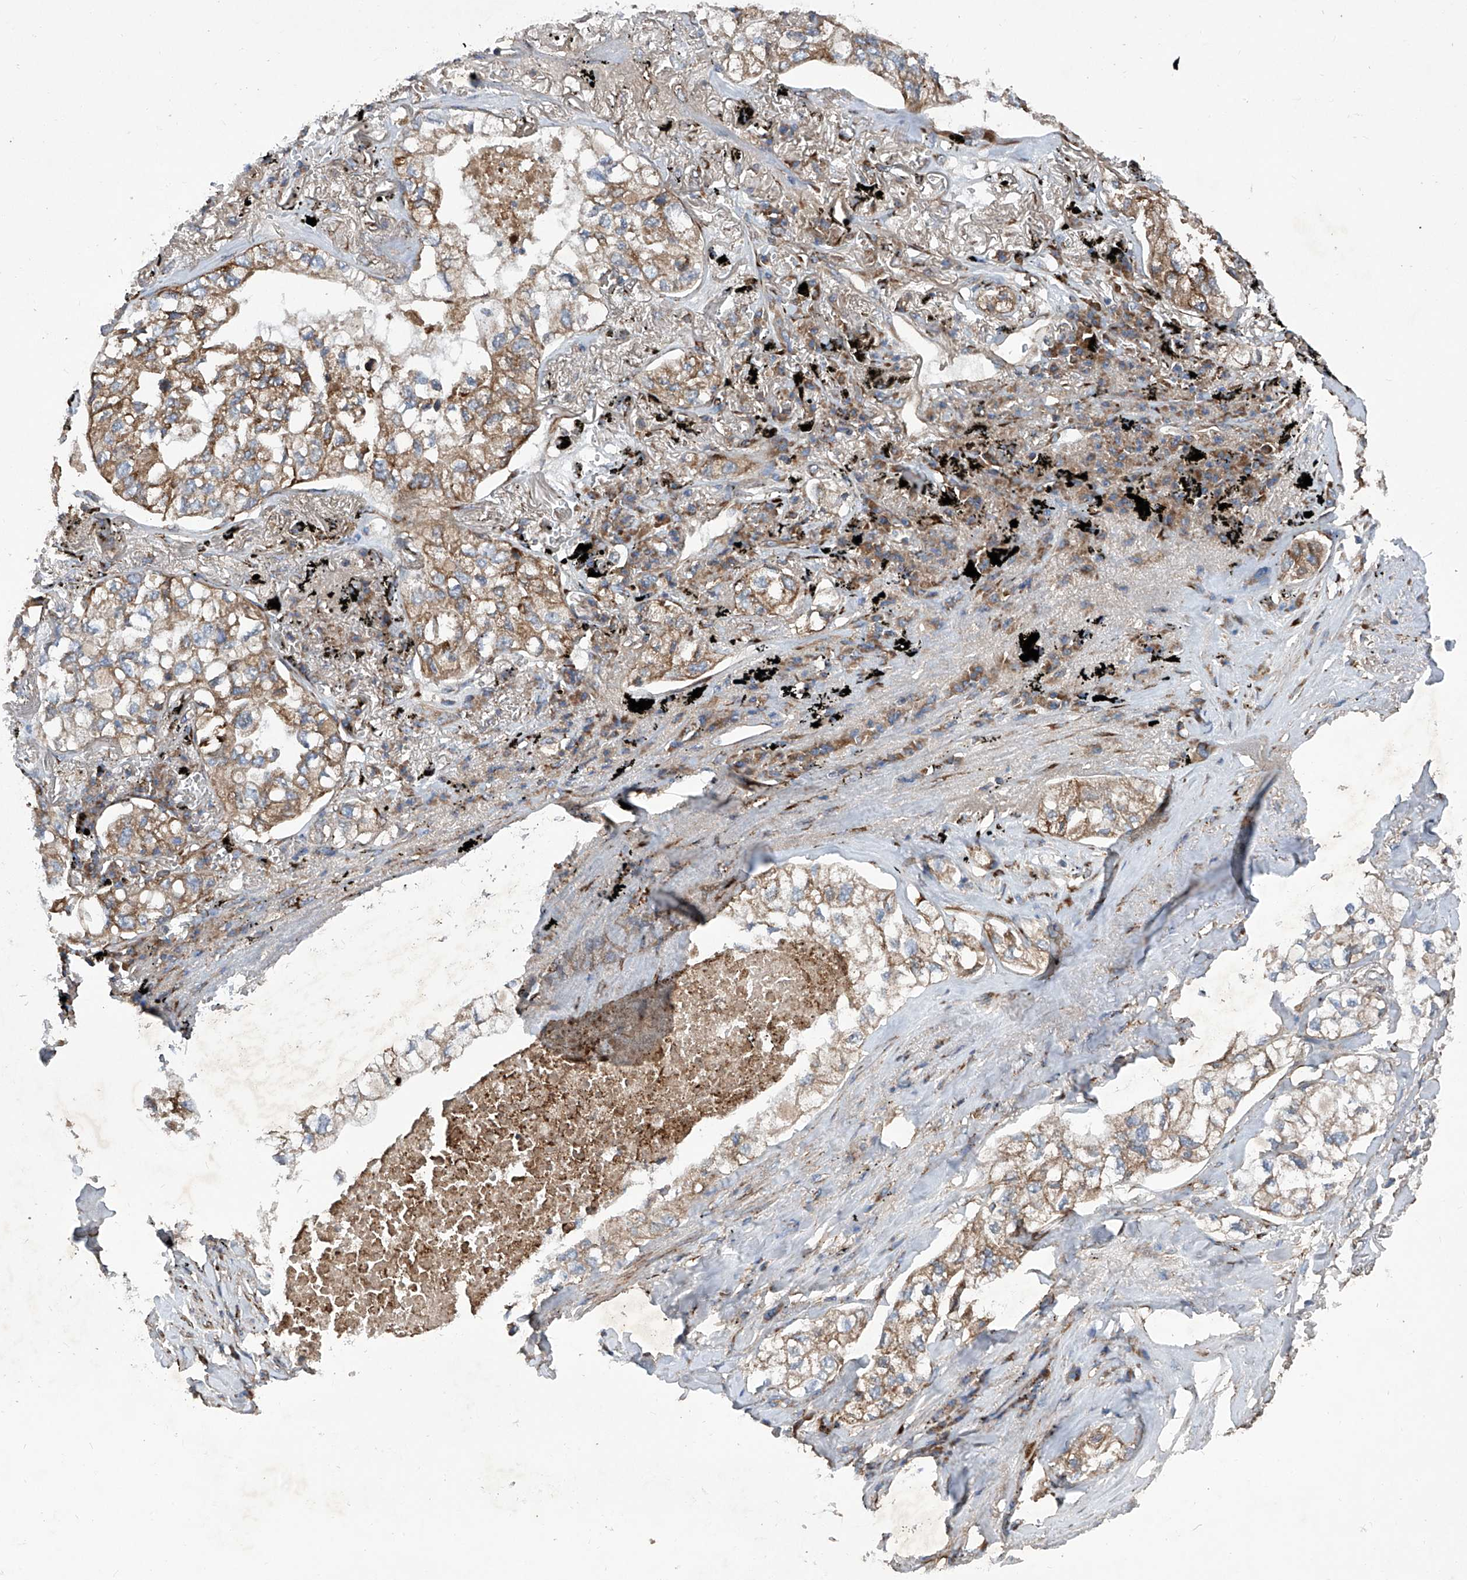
{"staining": {"intensity": "moderate", "quantity": ">75%", "location": "cytoplasmic/membranous"}, "tissue": "lung cancer", "cell_type": "Tumor cells", "image_type": "cancer", "snomed": [{"axis": "morphology", "description": "Adenocarcinoma, NOS"}, {"axis": "topography", "description": "Lung"}], "caption": "Protein staining by IHC reveals moderate cytoplasmic/membranous staining in about >75% of tumor cells in lung adenocarcinoma.", "gene": "ASCC3", "patient": {"sex": "male", "age": 65}}